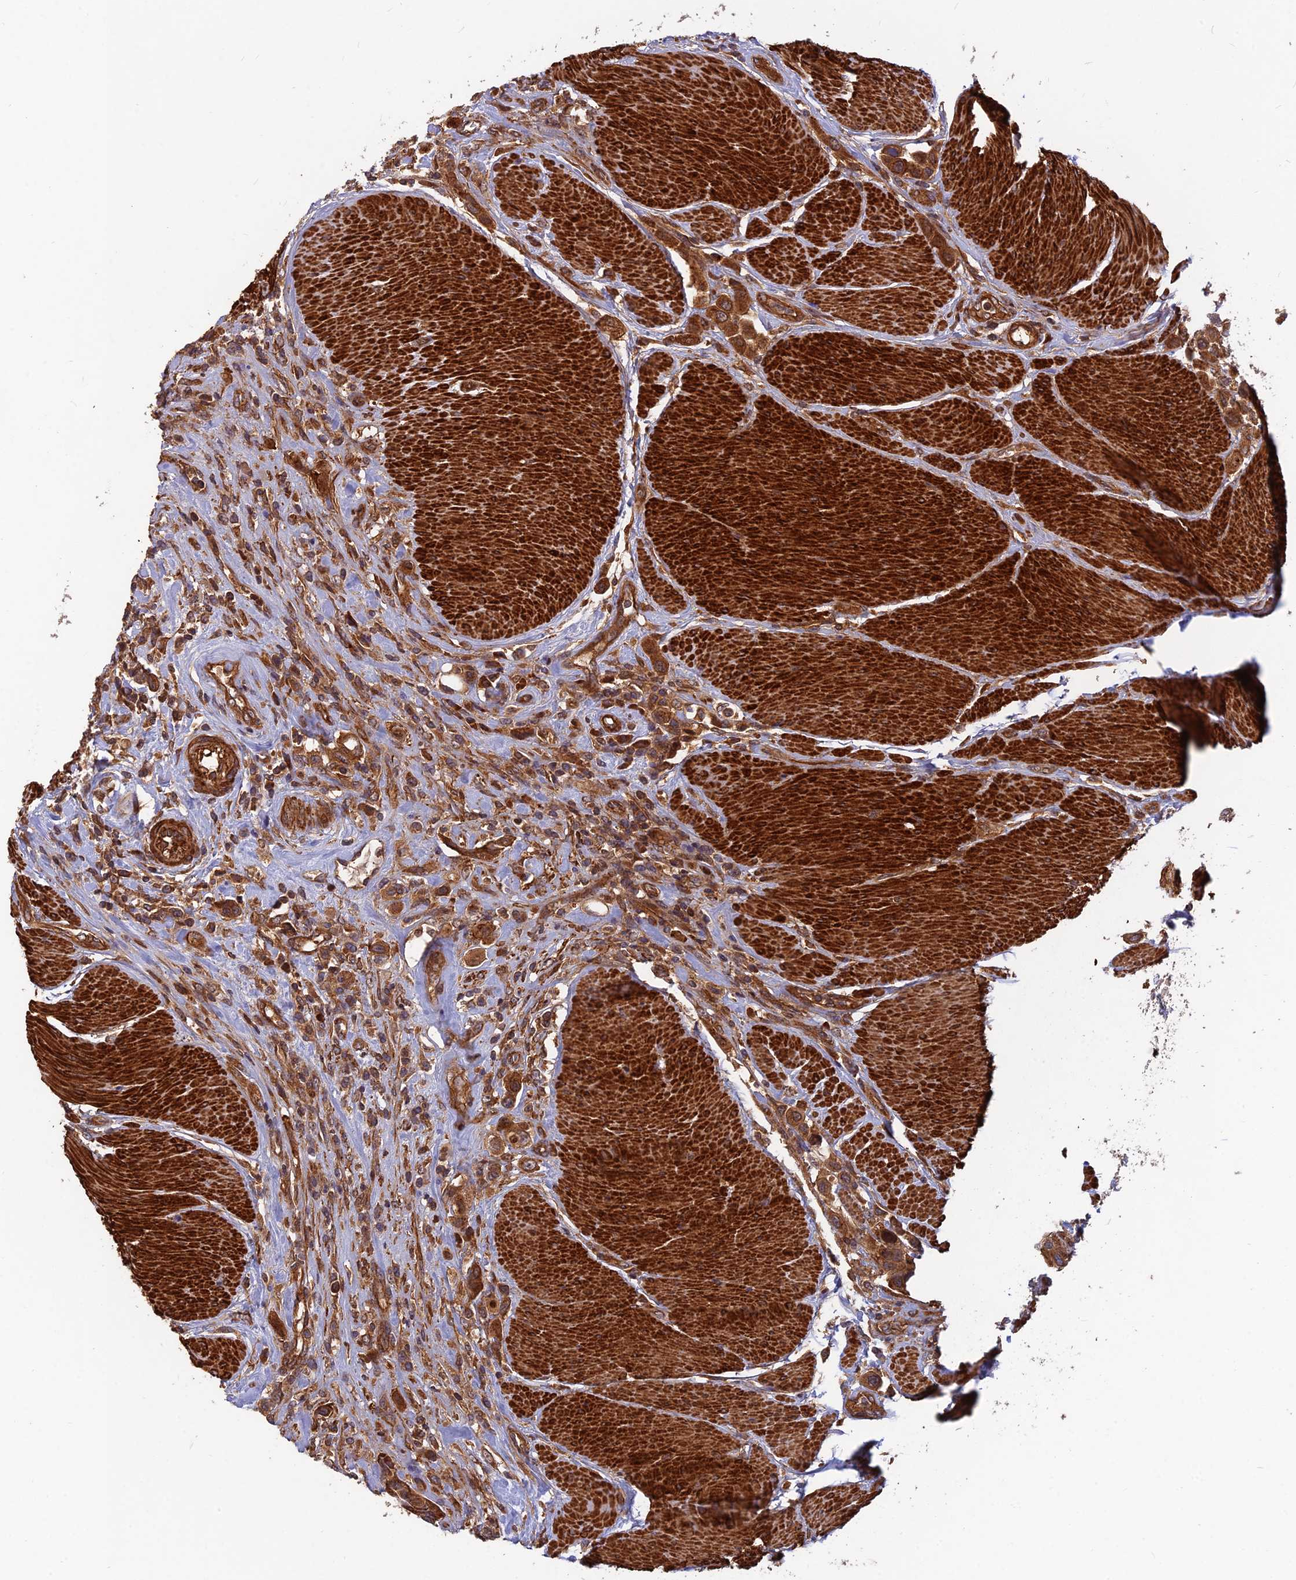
{"staining": {"intensity": "moderate", "quantity": ">75%", "location": "cytoplasmic/membranous"}, "tissue": "urothelial cancer", "cell_type": "Tumor cells", "image_type": "cancer", "snomed": [{"axis": "morphology", "description": "Urothelial carcinoma, High grade"}, {"axis": "topography", "description": "Urinary bladder"}], "caption": "This is an image of IHC staining of high-grade urothelial carcinoma, which shows moderate expression in the cytoplasmic/membranous of tumor cells.", "gene": "RELCH", "patient": {"sex": "male", "age": 50}}